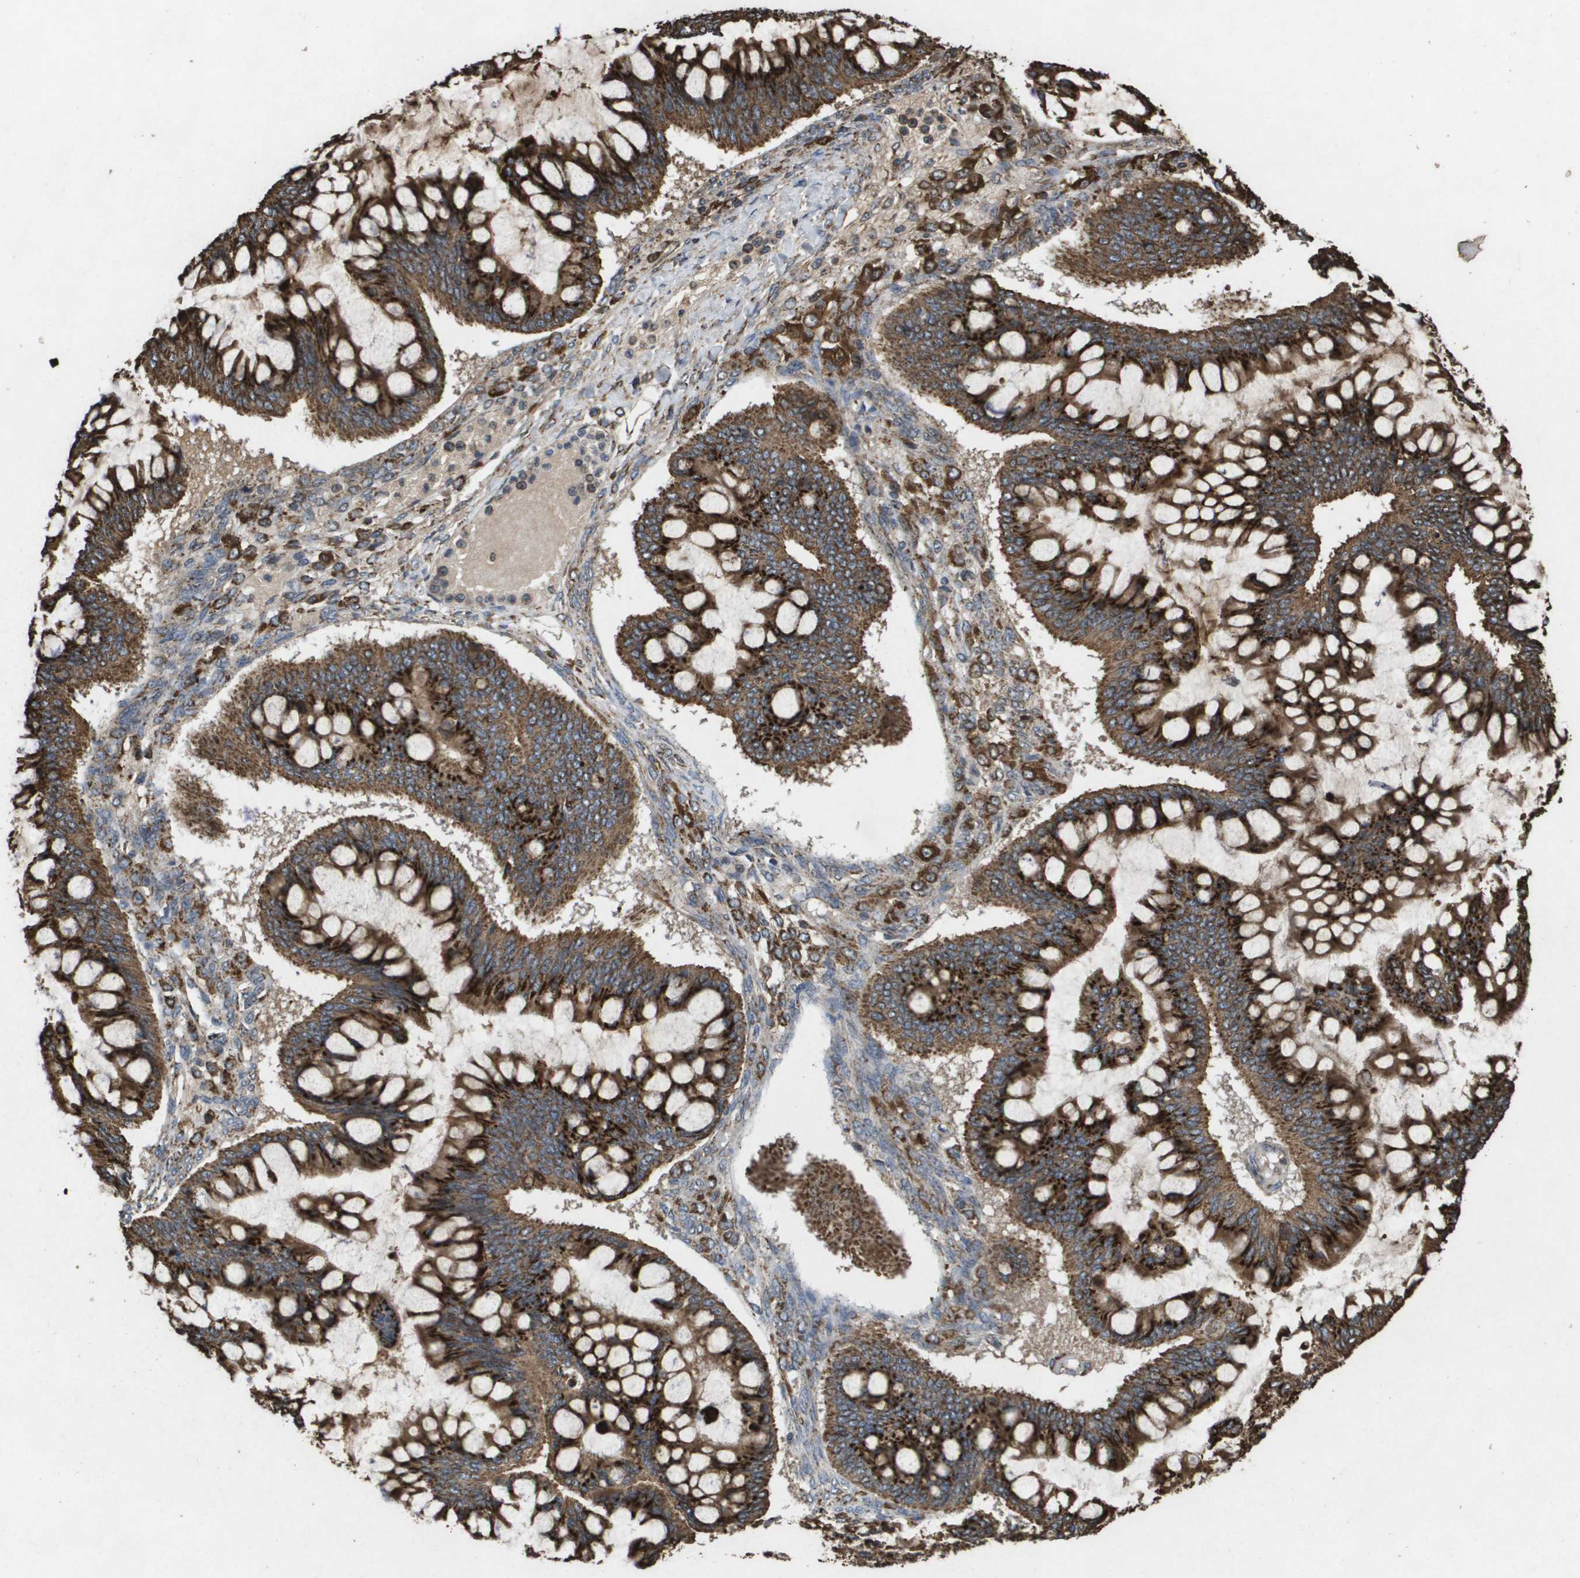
{"staining": {"intensity": "strong", "quantity": ">75%", "location": "cytoplasmic/membranous"}, "tissue": "ovarian cancer", "cell_type": "Tumor cells", "image_type": "cancer", "snomed": [{"axis": "morphology", "description": "Cystadenocarcinoma, mucinous, NOS"}, {"axis": "topography", "description": "Ovary"}], "caption": "Protein expression analysis of human mucinous cystadenocarcinoma (ovarian) reveals strong cytoplasmic/membranous expression in about >75% of tumor cells. Immunohistochemistry stains the protein in brown and the nuclei are stained blue.", "gene": "HSPE1", "patient": {"sex": "female", "age": 73}}